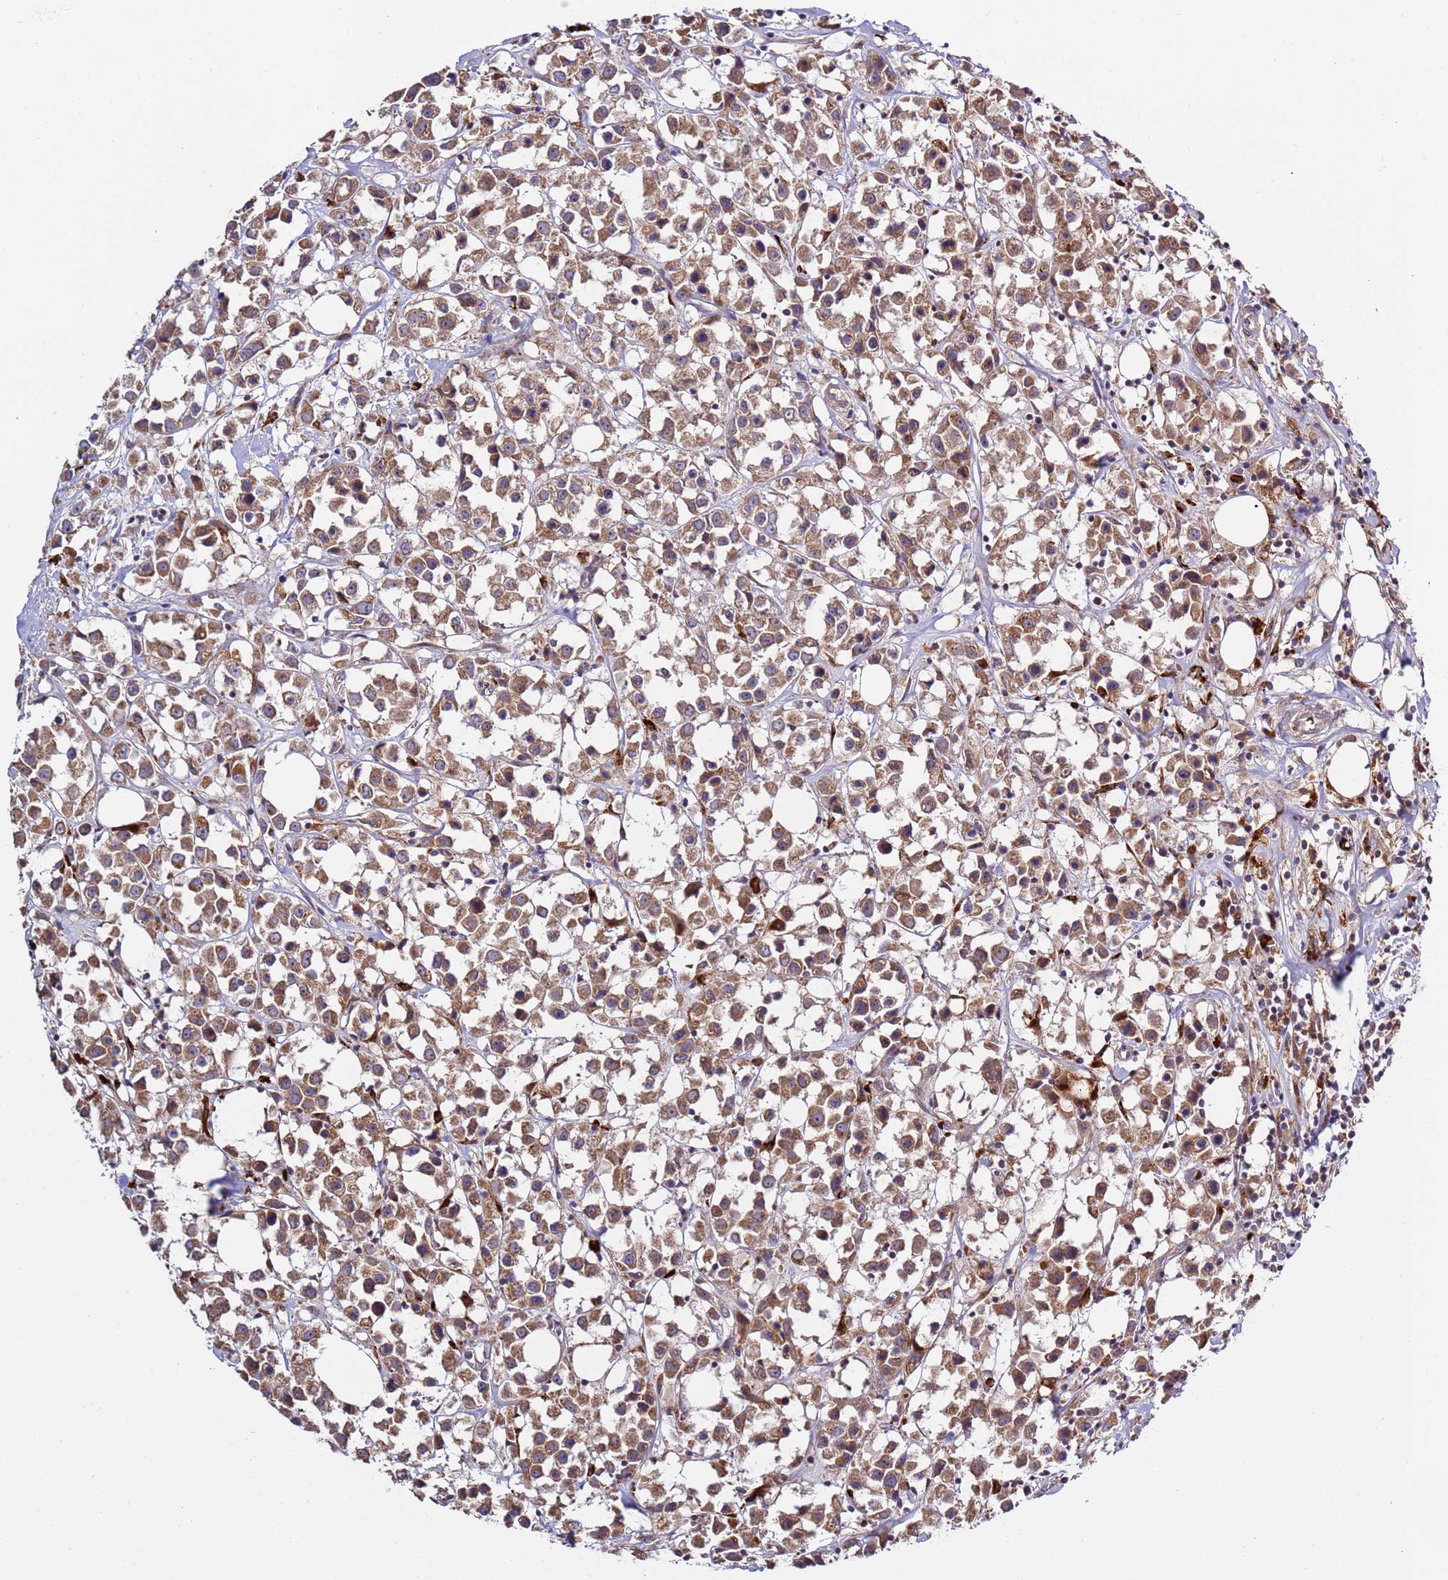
{"staining": {"intensity": "moderate", "quantity": ">75%", "location": "cytoplasmic/membranous"}, "tissue": "breast cancer", "cell_type": "Tumor cells", "image_type": "cancer", "snomed": [{"axis": "morphology", "description": "Duct carcinoma"}, {"axis": "topography", "description": "Breast"}], "caption": "Moderate cytoplasmic/membranous positivity is appreciated in about >75% of tumor cells in breast infiltrating ductal carcinoma.", "gene": "VPS36", "patient": {"sex": "female", "age": 61}}